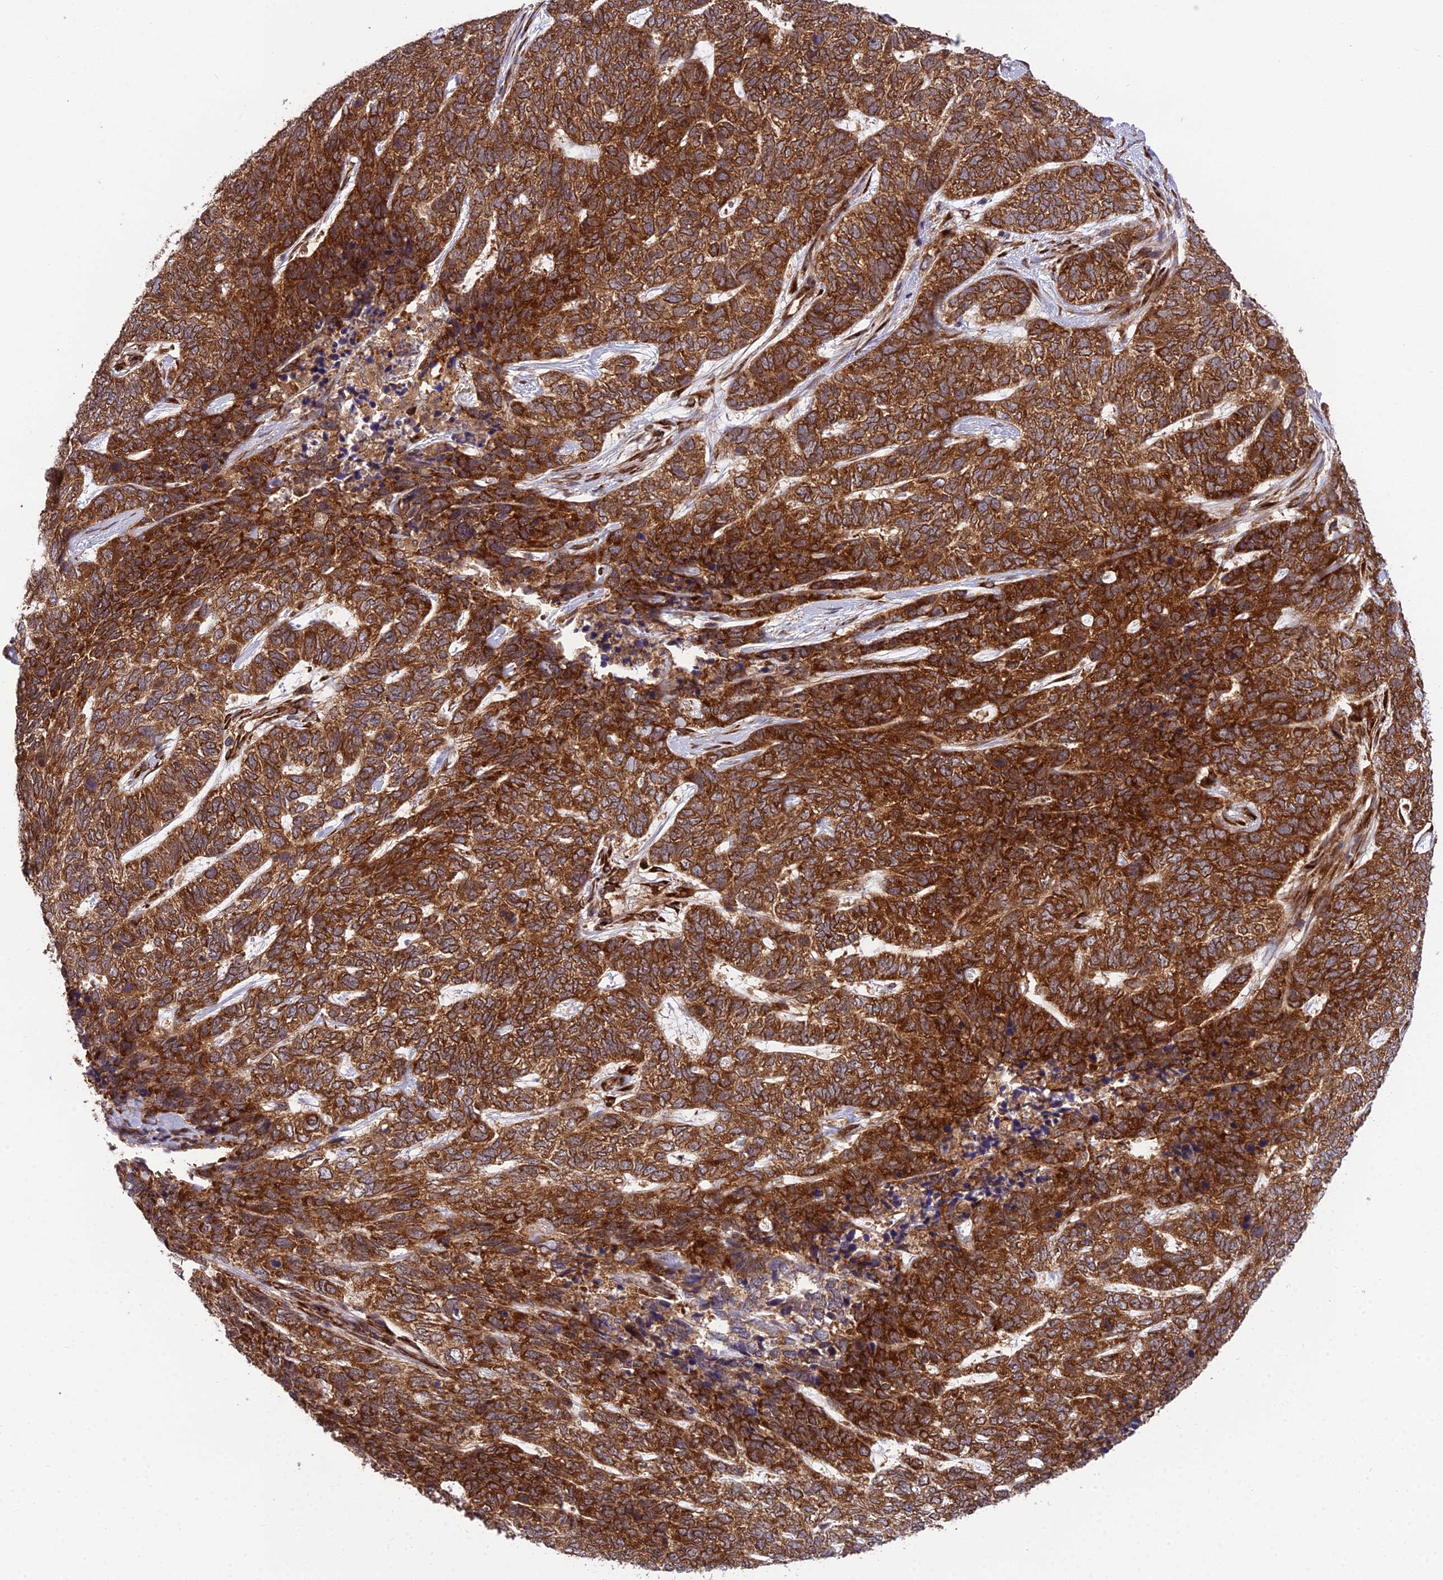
{"staining": {"intensity": "strong", "quantity": ">75%", "location": "cytoplasmic/membranous"}, "tissue": "skin cancer", "cell_type": "Tumor cells", "image_type": "cancer", "snomed": [{"axis": "morphology", "description": "Basal cell carcinoma"}, {"axis": "topography", "description": "Skin"}], "caption": "Immunohistochemistry (IHC) of skin cancer shows high levels of strong cytoplasmic/membranous positivity in about >75% of tumor cells. Immunohistochemistry (IHC) stains the protein in brown and the nuclei are stained blue.", "gene": "DHCR7", "patient": {"sex": "female", "age": 65}}